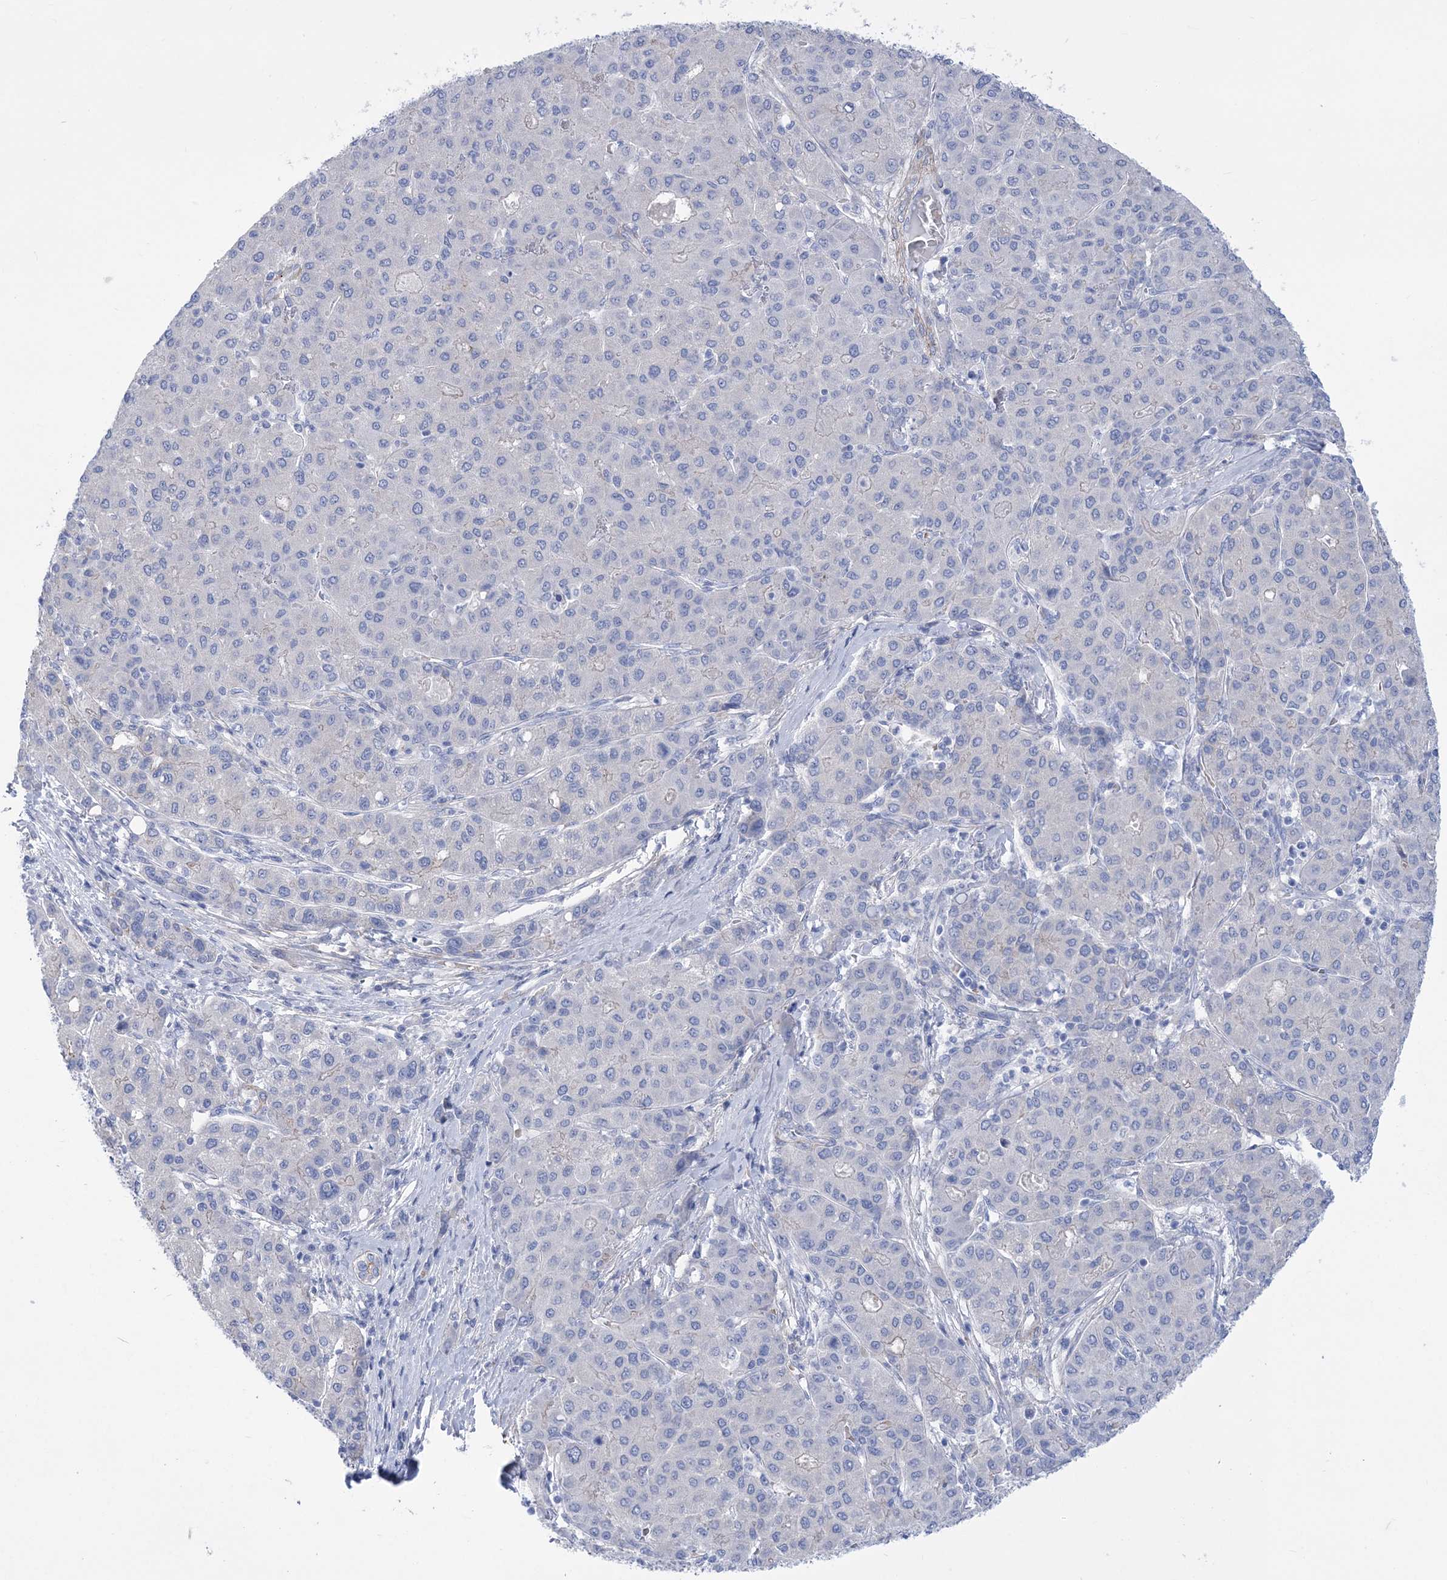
{"staining": {"intensity": "negative", "quantity": "none", "location": "none"}, "tissue": "liver cancer", "cell_type": "Tumor cells", "image_type": "cancer", "snomed": [{"axis": "morphology", "description": "Carcinoma, Hepatocellular, NOS"}, {"axis": "topography", "description": "Liver"}], "caption": "Tumor cells show no significant protein expression in hepatocellular carcinoma (liver). (Brightfield microscopy of DAB (3,3'-diaminobenzidine) immunohistochemistry at high magnification).", "gene": "WDR74", "patient": {"sex": "male", "age": 65}}